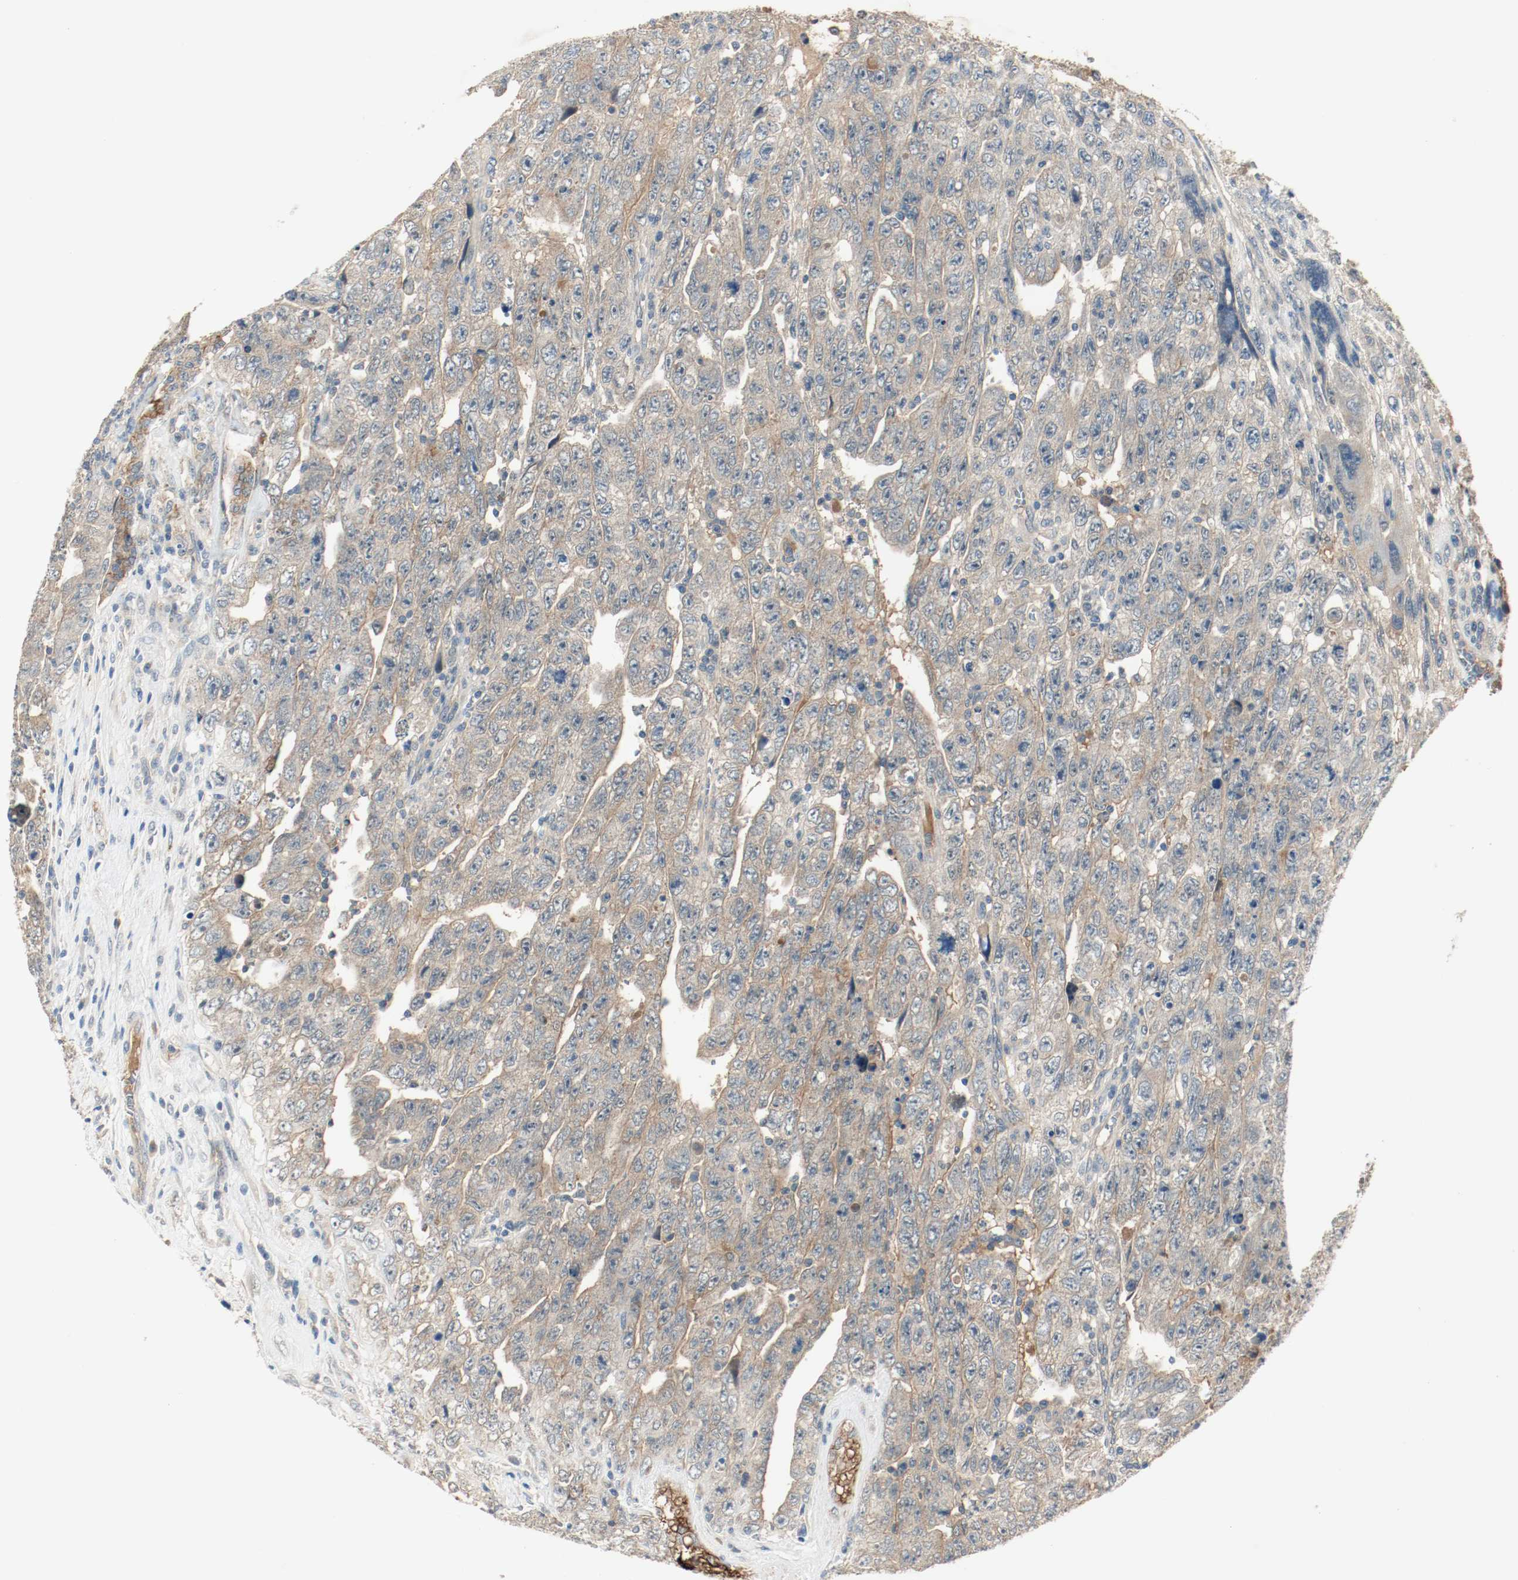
{"staining": {"intensity": "weak", "quantity": ">75%", "location": "cytoplasmic/membranous"}, "tissue": "testis cancer", "cell_type": "Tumor cells", "image_type": "cancer", "snomed": [{"axis": "morphology", "description": "Carcinoma, Embryonal, NOS"}, {"axis": "topography", "description": "Testis"}], "caption": "Tumor cells show low levels of weak cytoplasmic/membranous expression in approximately >75% of cells in human testis cancer.", "gene": "MELTF", "patient": {"sex": "male", "age": 28}}